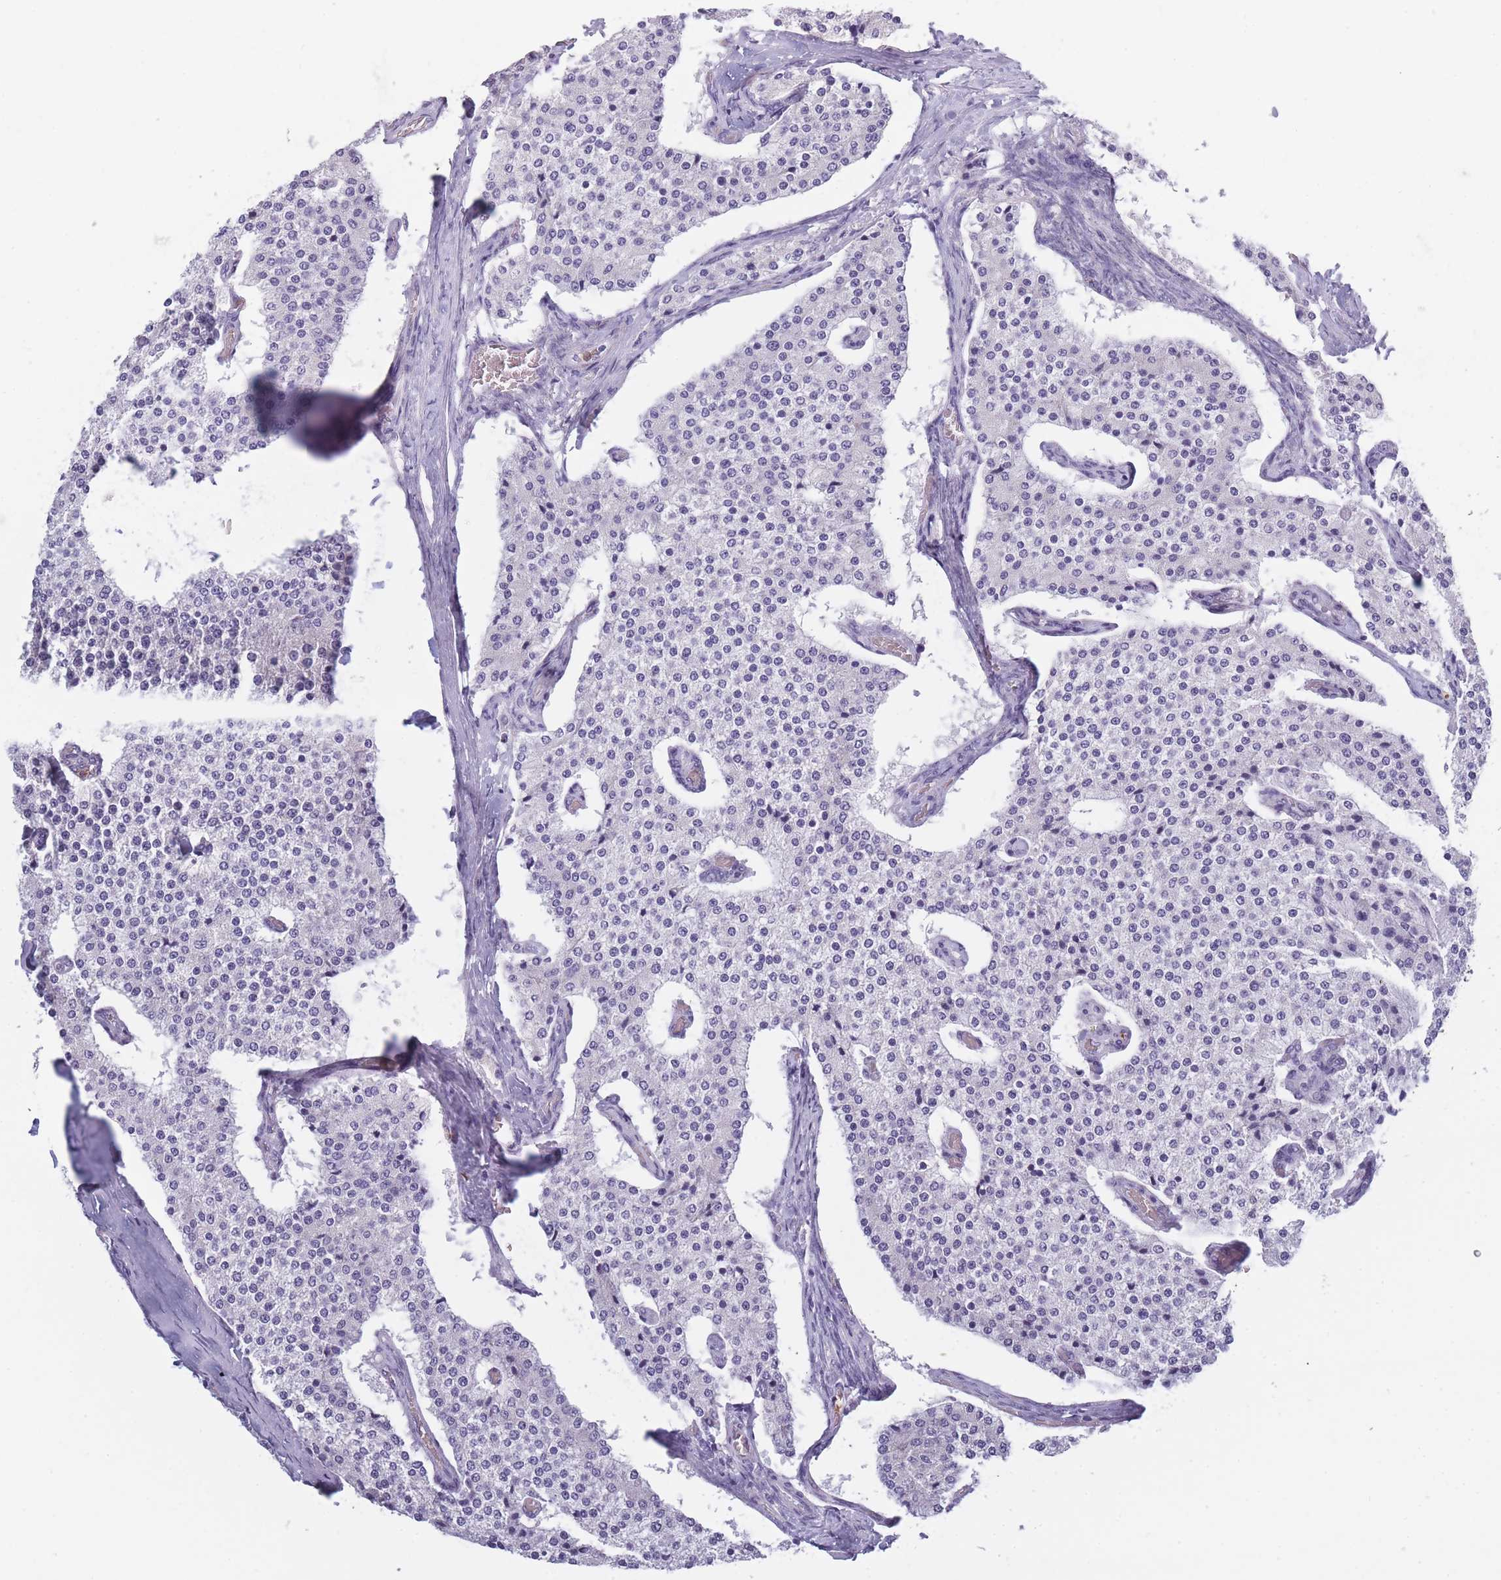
{"staining": {"intensity": "negative", "quantity": "none", "location": "none"}, "tissue": "carcinoid", "cell_type": "Tumor cells", "image_type": "cancer", "snomed": [{"axis": "morphology", "description": "Carcinoid, malignant, NOS"}, {"axis": "topography", "description": "Colon"}], "caption": "Histopathology image shows no significant protein positivity in tumor cells of carcinoid (malignant).", "gene": "NDUFAF6", "patient": {"sex": "female", "age": 52}}